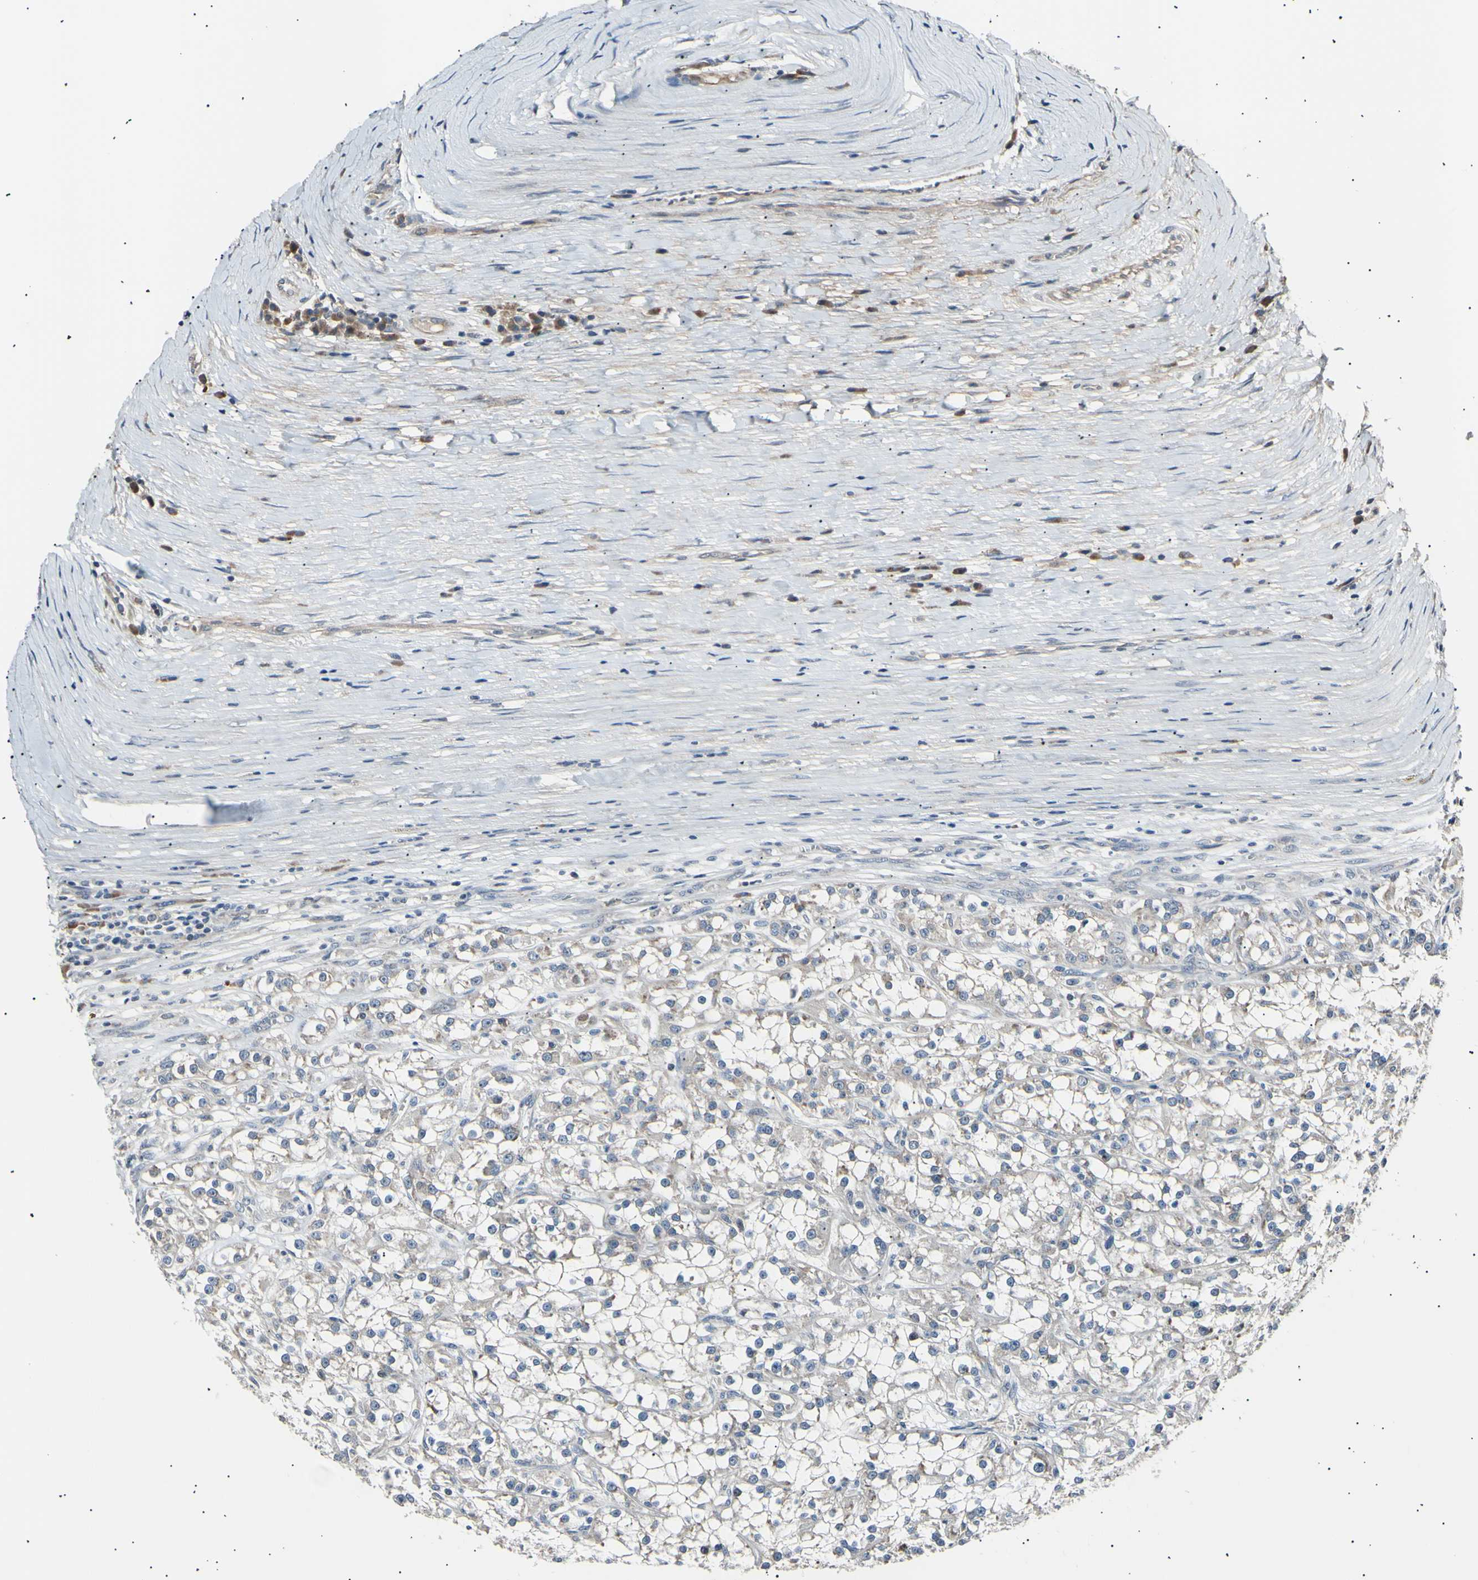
{"staining": {"intensity": "negative", "quantity": "none", "location": "none"}, "tissue": "renal cancer", "cell_type": "Tumor cells", "image_type": "cancer", "snomed": [{"axis": "morphology", "description": "Adenocarcinoma, NOS"}, {"axis": "topography", "description": "Kidney"}], "caption": "Histopathology image shows no significant protein positivity in tumor cells of renal cancer (adenocarcinoma). (DAB IHC visualized using brightfield microscopy, high magnification).", "gene": "ITGA6", "patient": {"sex": "female", "age": 52}}